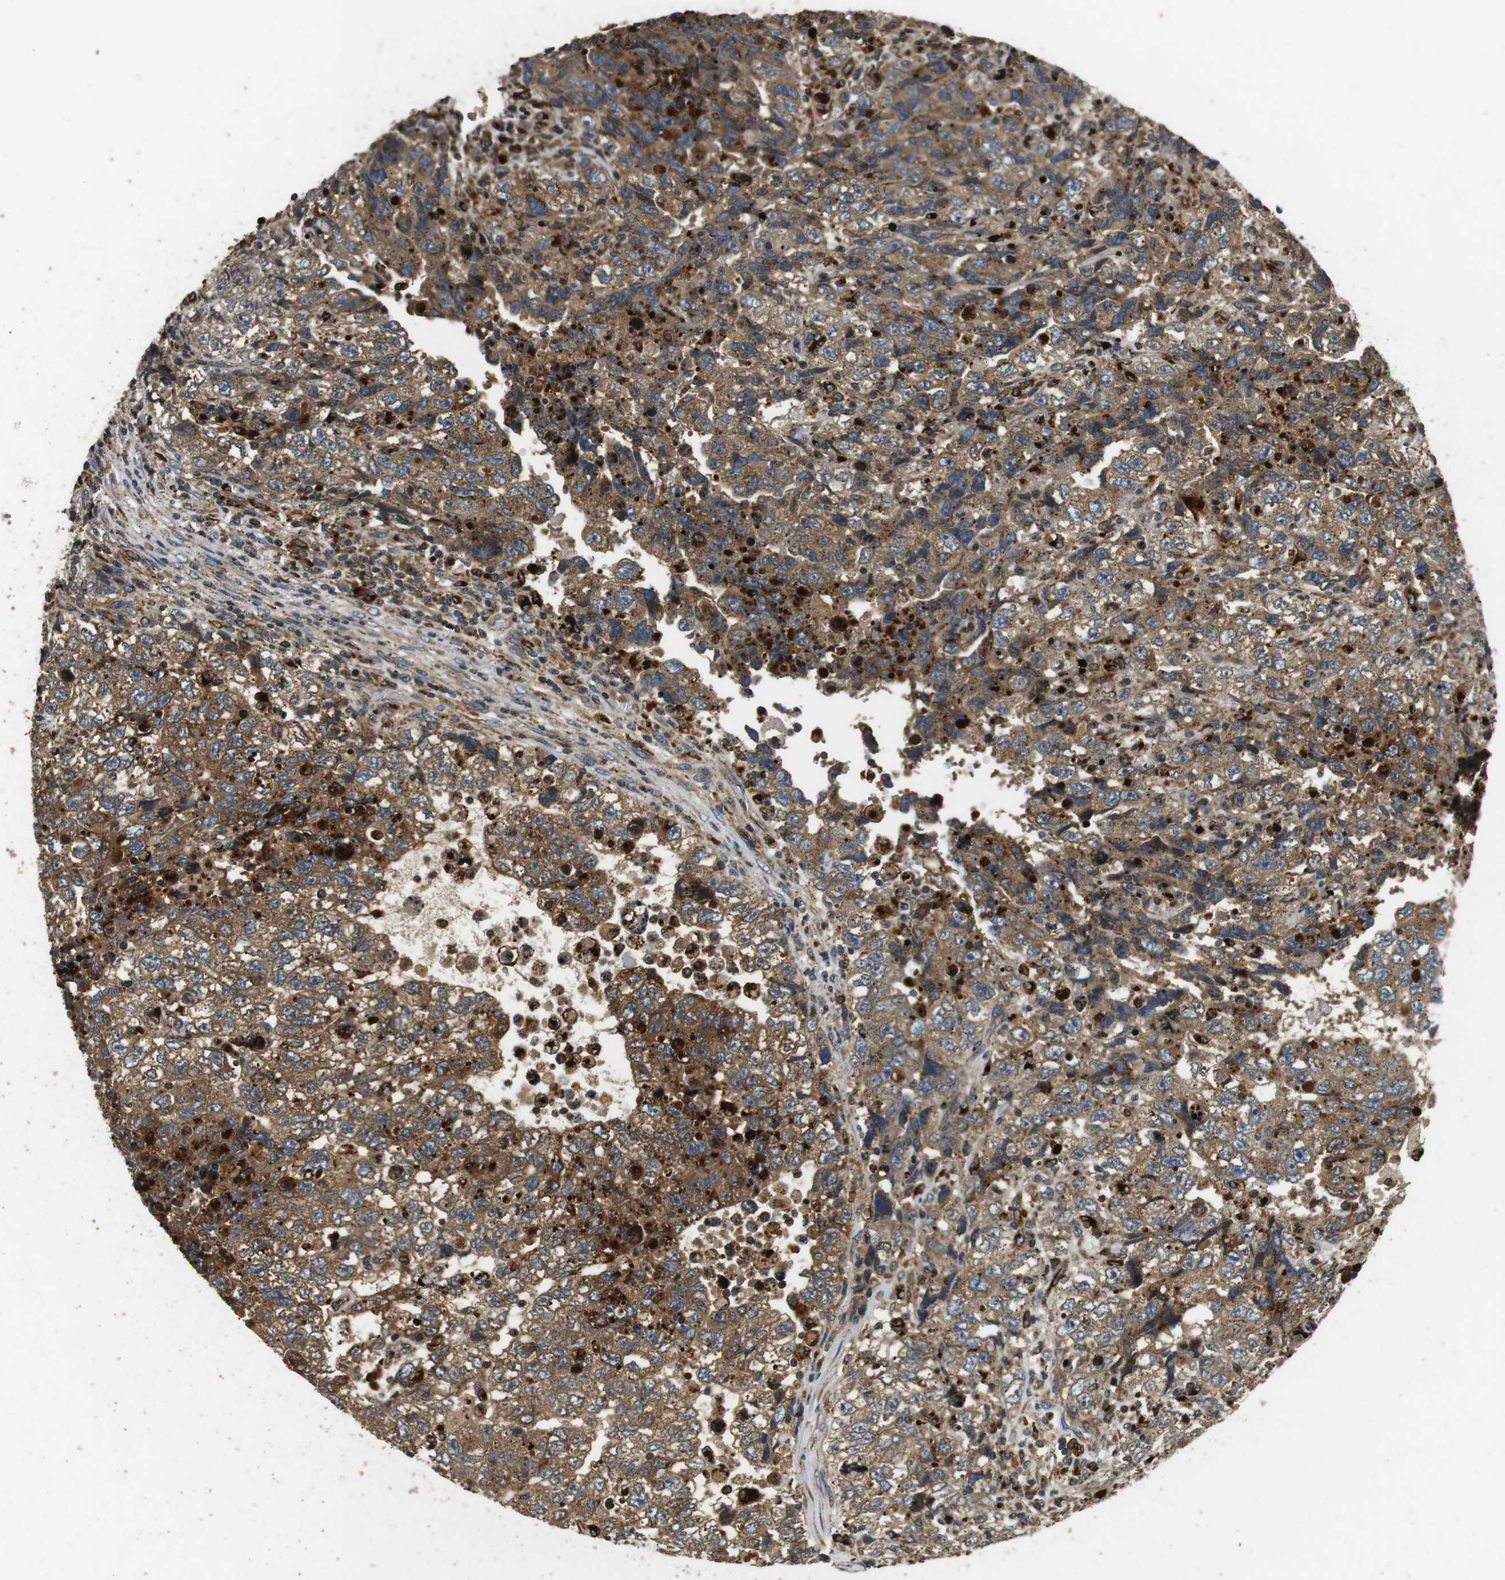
{"staining": {"intensity": "moderate", "quantity": ">75%", "location": "cytoplasmic/membranous"}, "tissue": "testis cancer", "cell_type": "Tumor cells", "image_type": "cancer", "snomed": [{"axis": "morphology", "description": "Carcinoma, Embryonal, NOS"}, {"axis": "topography", "description": "Testis"}], "caption": "Human embryonal carcinoma (testis) stained with a brown dye reveals moderate cytoplasmic/membranous positive expression in approximately >75% of tumor cells.", "gene": "TXNRD1", "patient": {"sex": "male", "age": 36}}